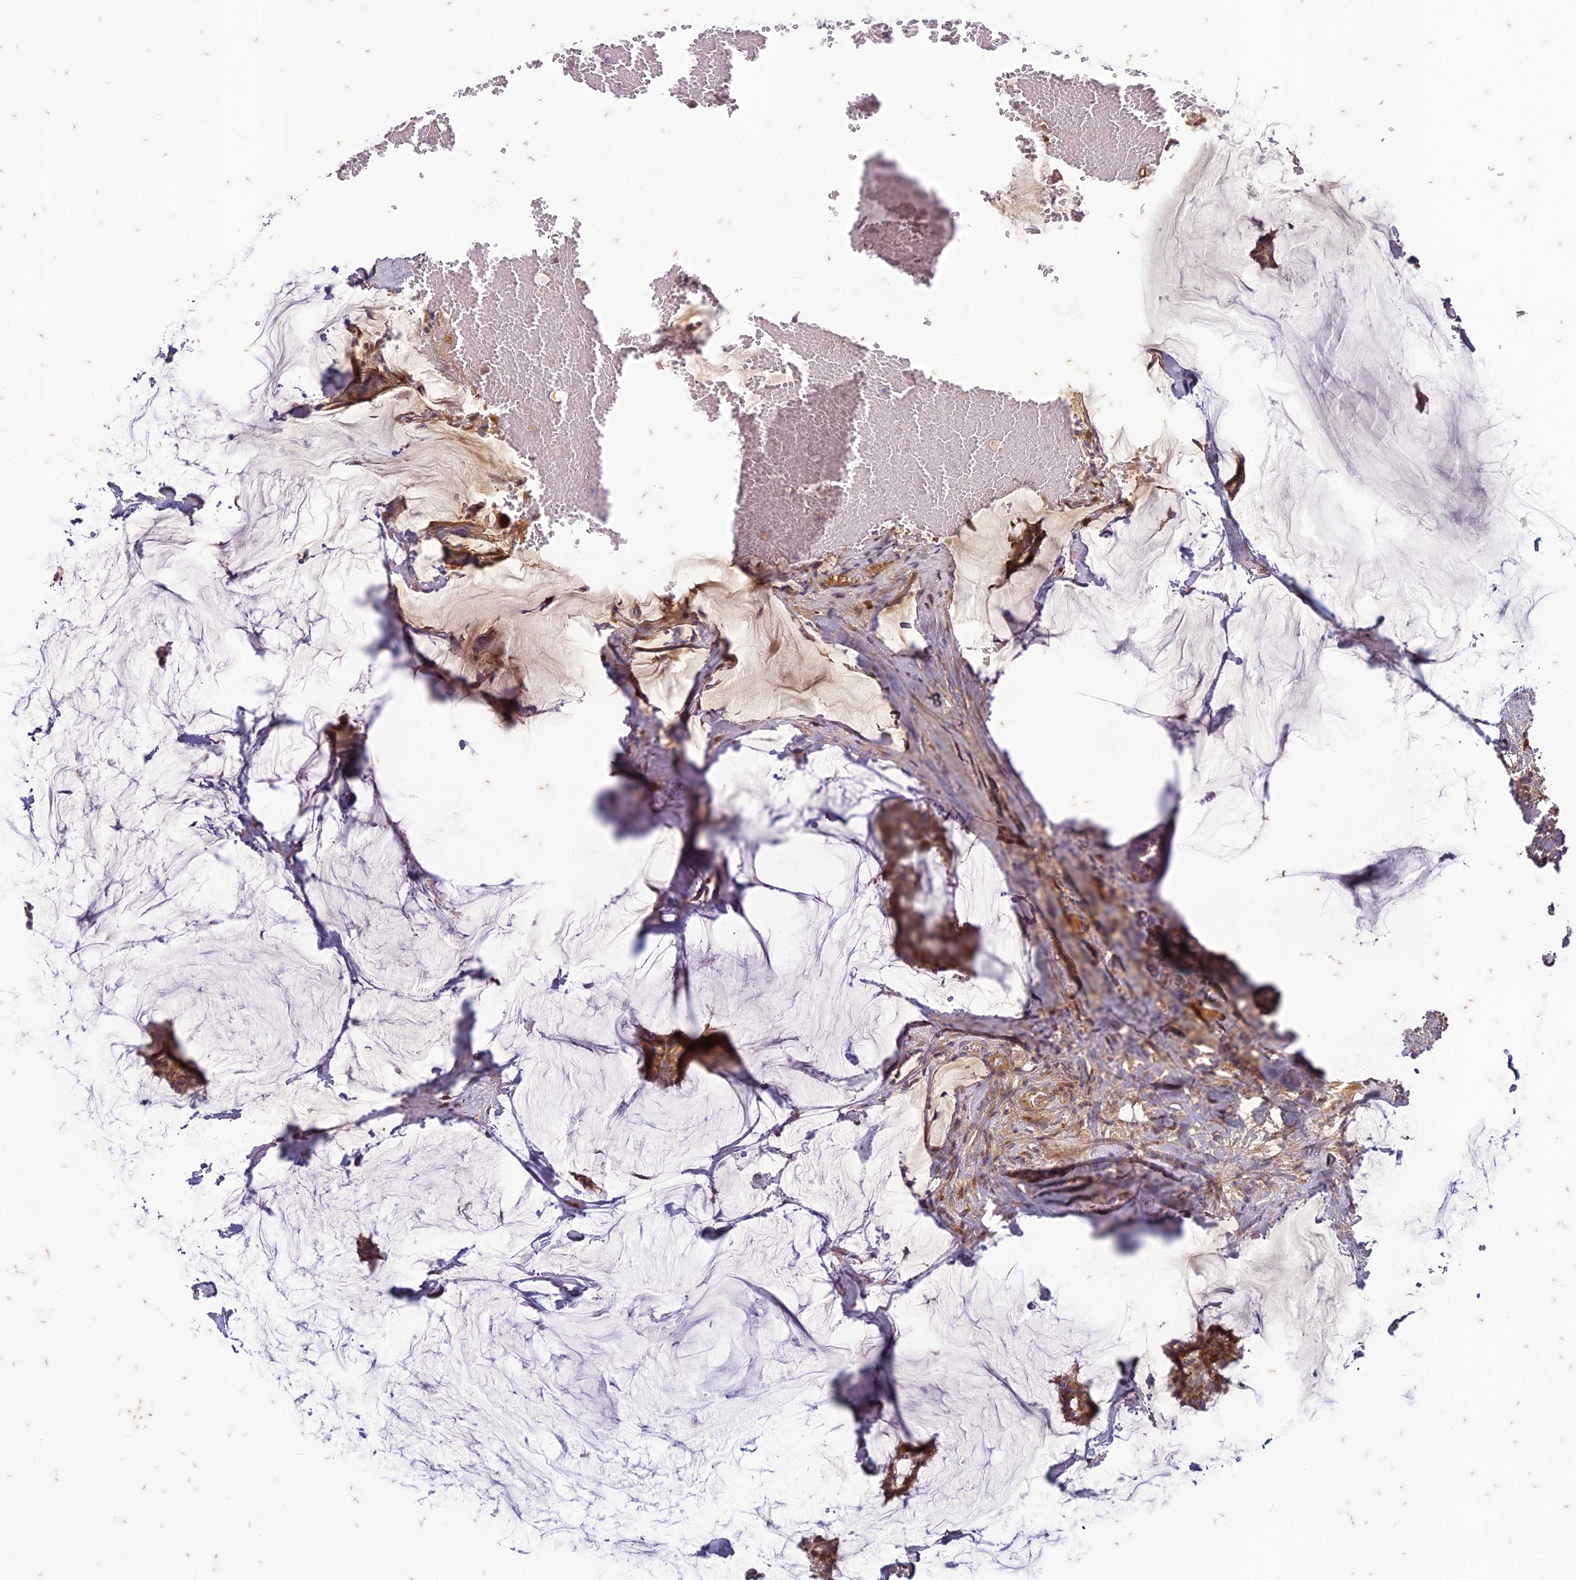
{"staining": {"intensity": "moderate", "quantity": ">75%", "location": "nuclear"}, "tissue": "breast cancer", "cell_type": "Tumor cells", "image_type": "cancer", "snomed": [{"axis": "morphology", "description": "Duct carcinoma"}, {"axis": "topography", "description": "Breast"}], "caption": "The immunohistochemical stain shows moderate nuclear expression in tumor cells of infiltrating ductal carcinoma (breast) tissue.", "gene": "PABPN1L", "patient": {"sex": "female", "age": 93}}